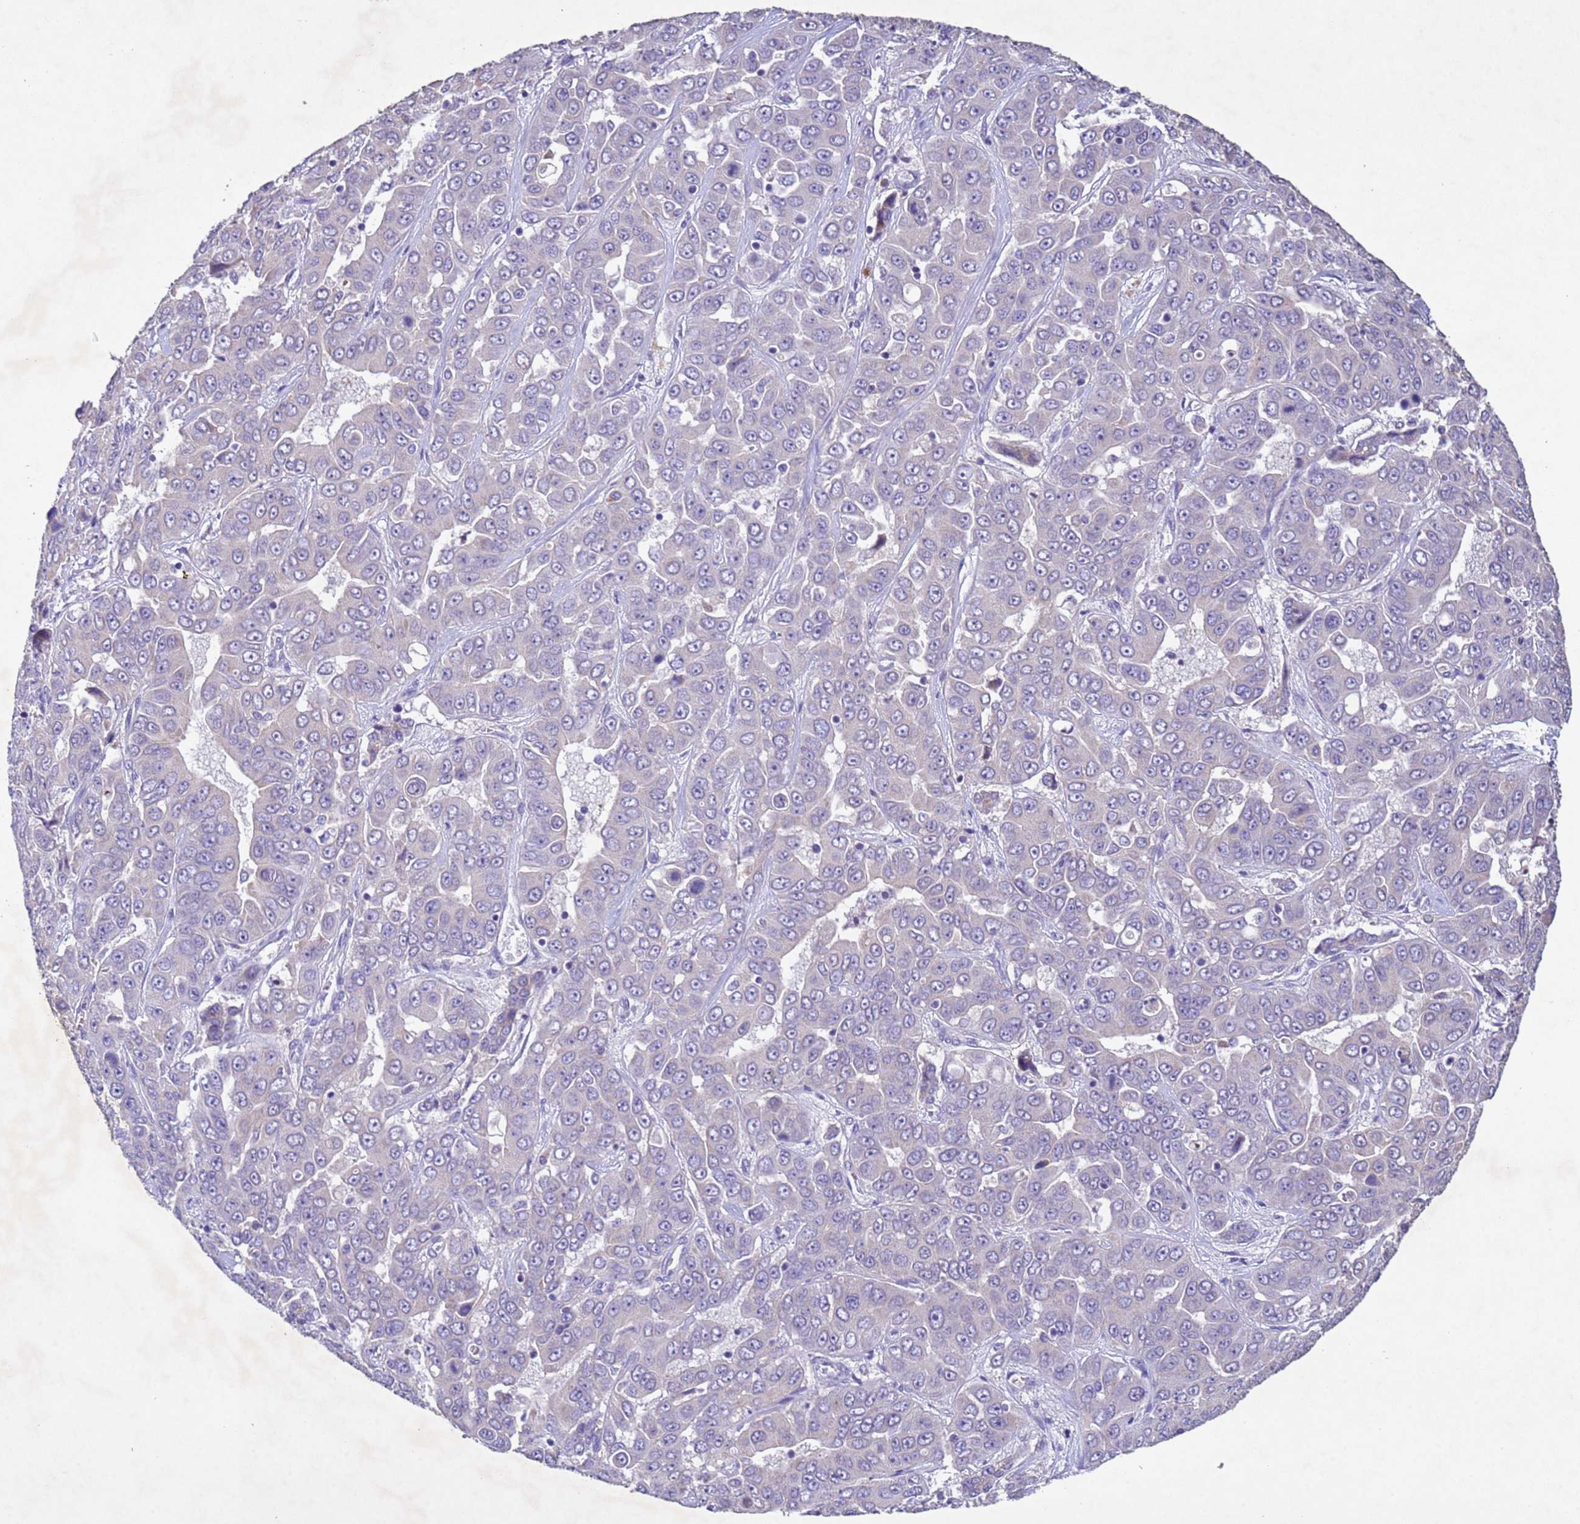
{"staining": {"intensity": "negative", "quantity": "none", "location": "none"}, "tissue": "liver cancer", "cell_type": "Tumor cells", "image_type": "cancer", "snomed": [{"axis": "morphology", "description": "Cholangiocarcinoma"}, {"axis": "topography", "description": "Liver"}], "caption": "The image demonstrates no staining of tumor cells in cholangiocarcinoma (liver).", "gene": "NLRP11", "patient": {"sex": "female", "age": 52}}